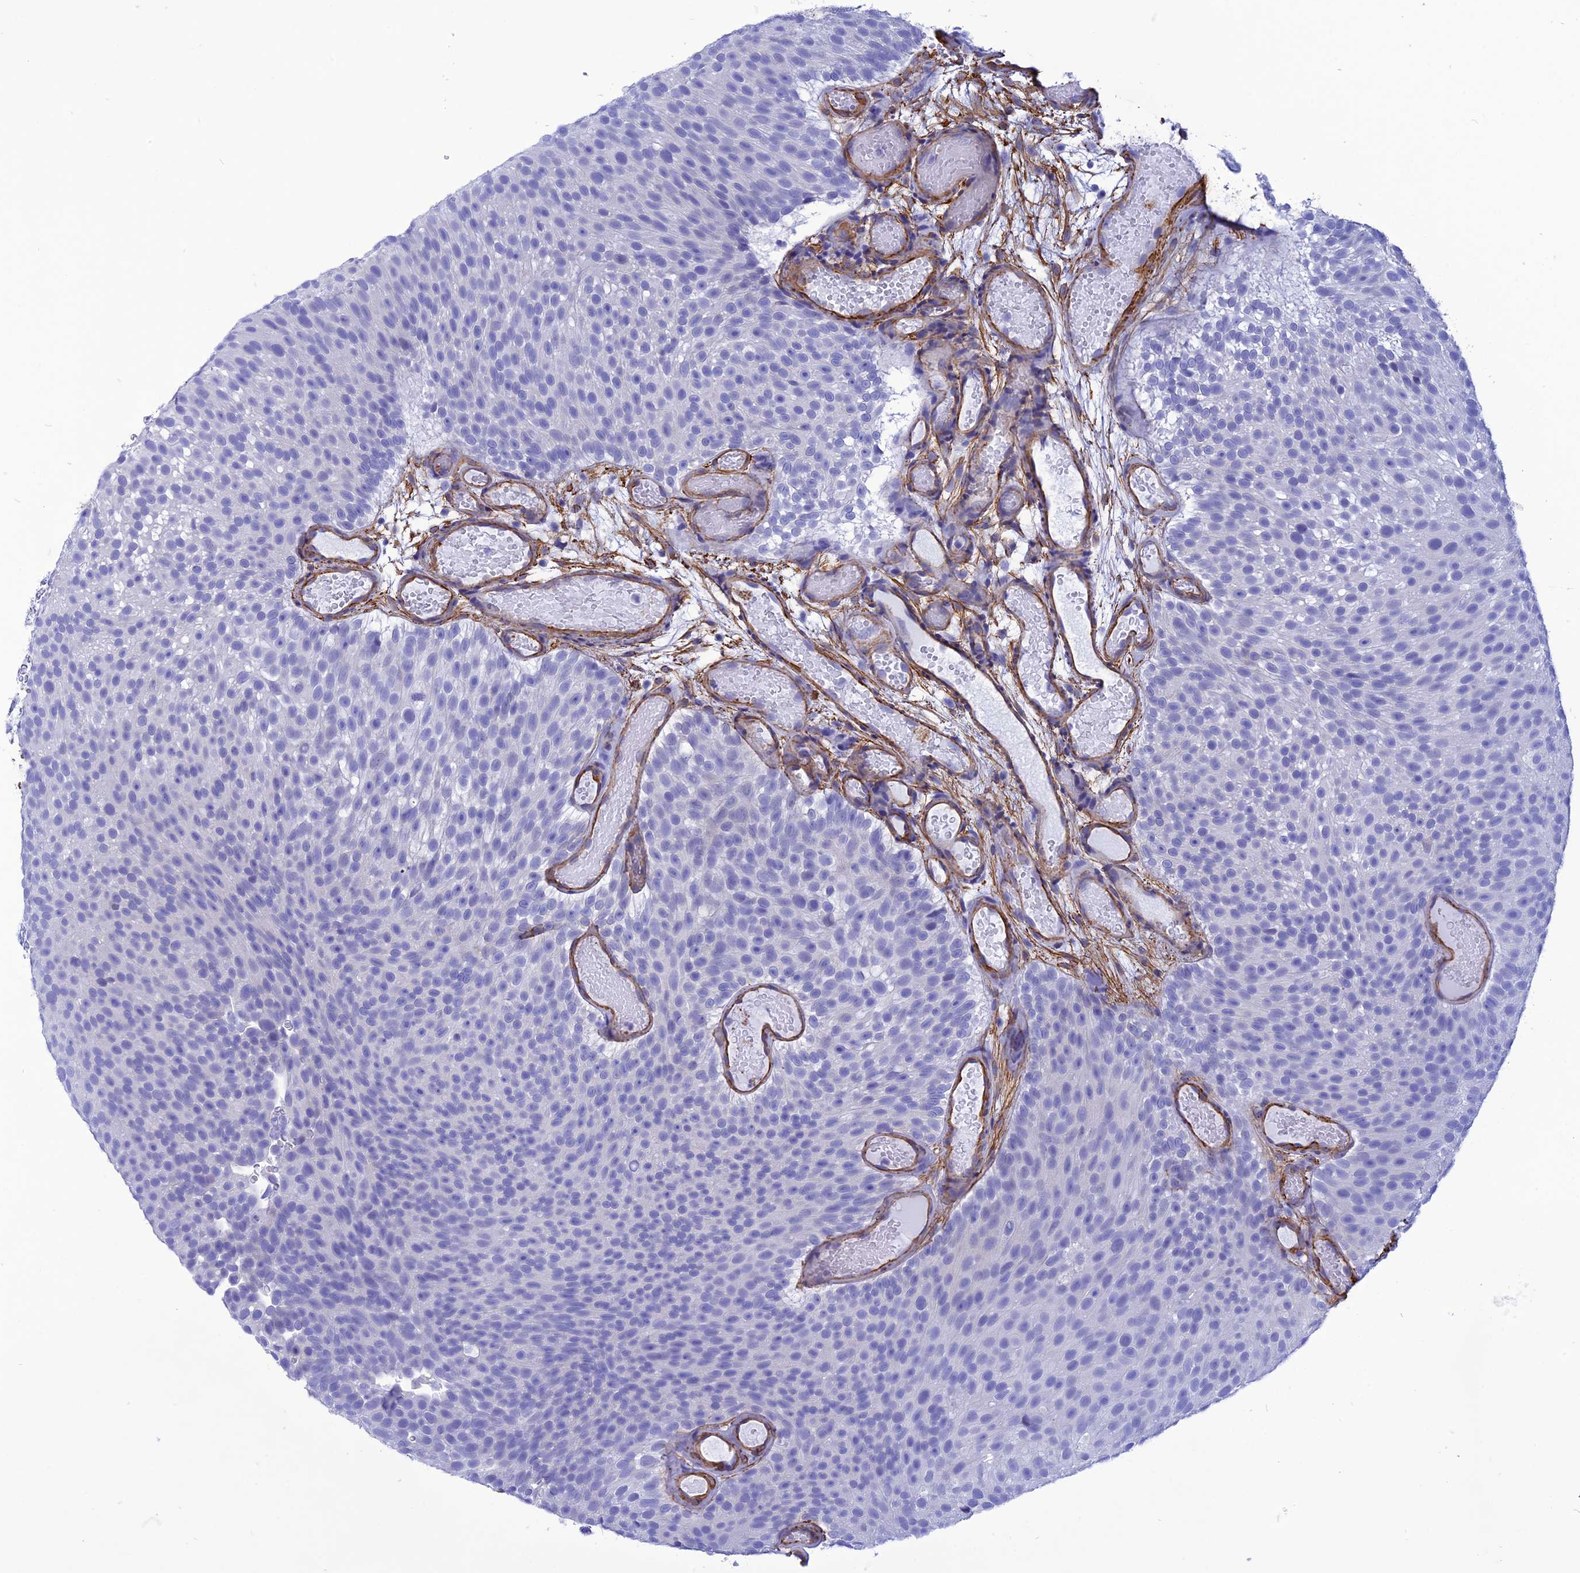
{"staining": {"intensity": "negative", "quantity": "none", "location": "none"}, "tissue": "urothelial cancer", "cell_type": "Tumor cells", "image_type": "cancer", "snomed": [{"axis": "morphology", "description": "Urothelial carcinoma, Low grade"}, {"axis": "topography", "description": "Urinary bladder"}], "caption": "This is a photomicrograph of immunohistochemistry (IHC) staining of low-grade urothelial carcinoma, which shows no expression in tumor cells. (Immunohistochemistry, brightfield microscopy, high magnification).", "gene": "NKD1", "patient": {"sex": "male", "age": 78}}